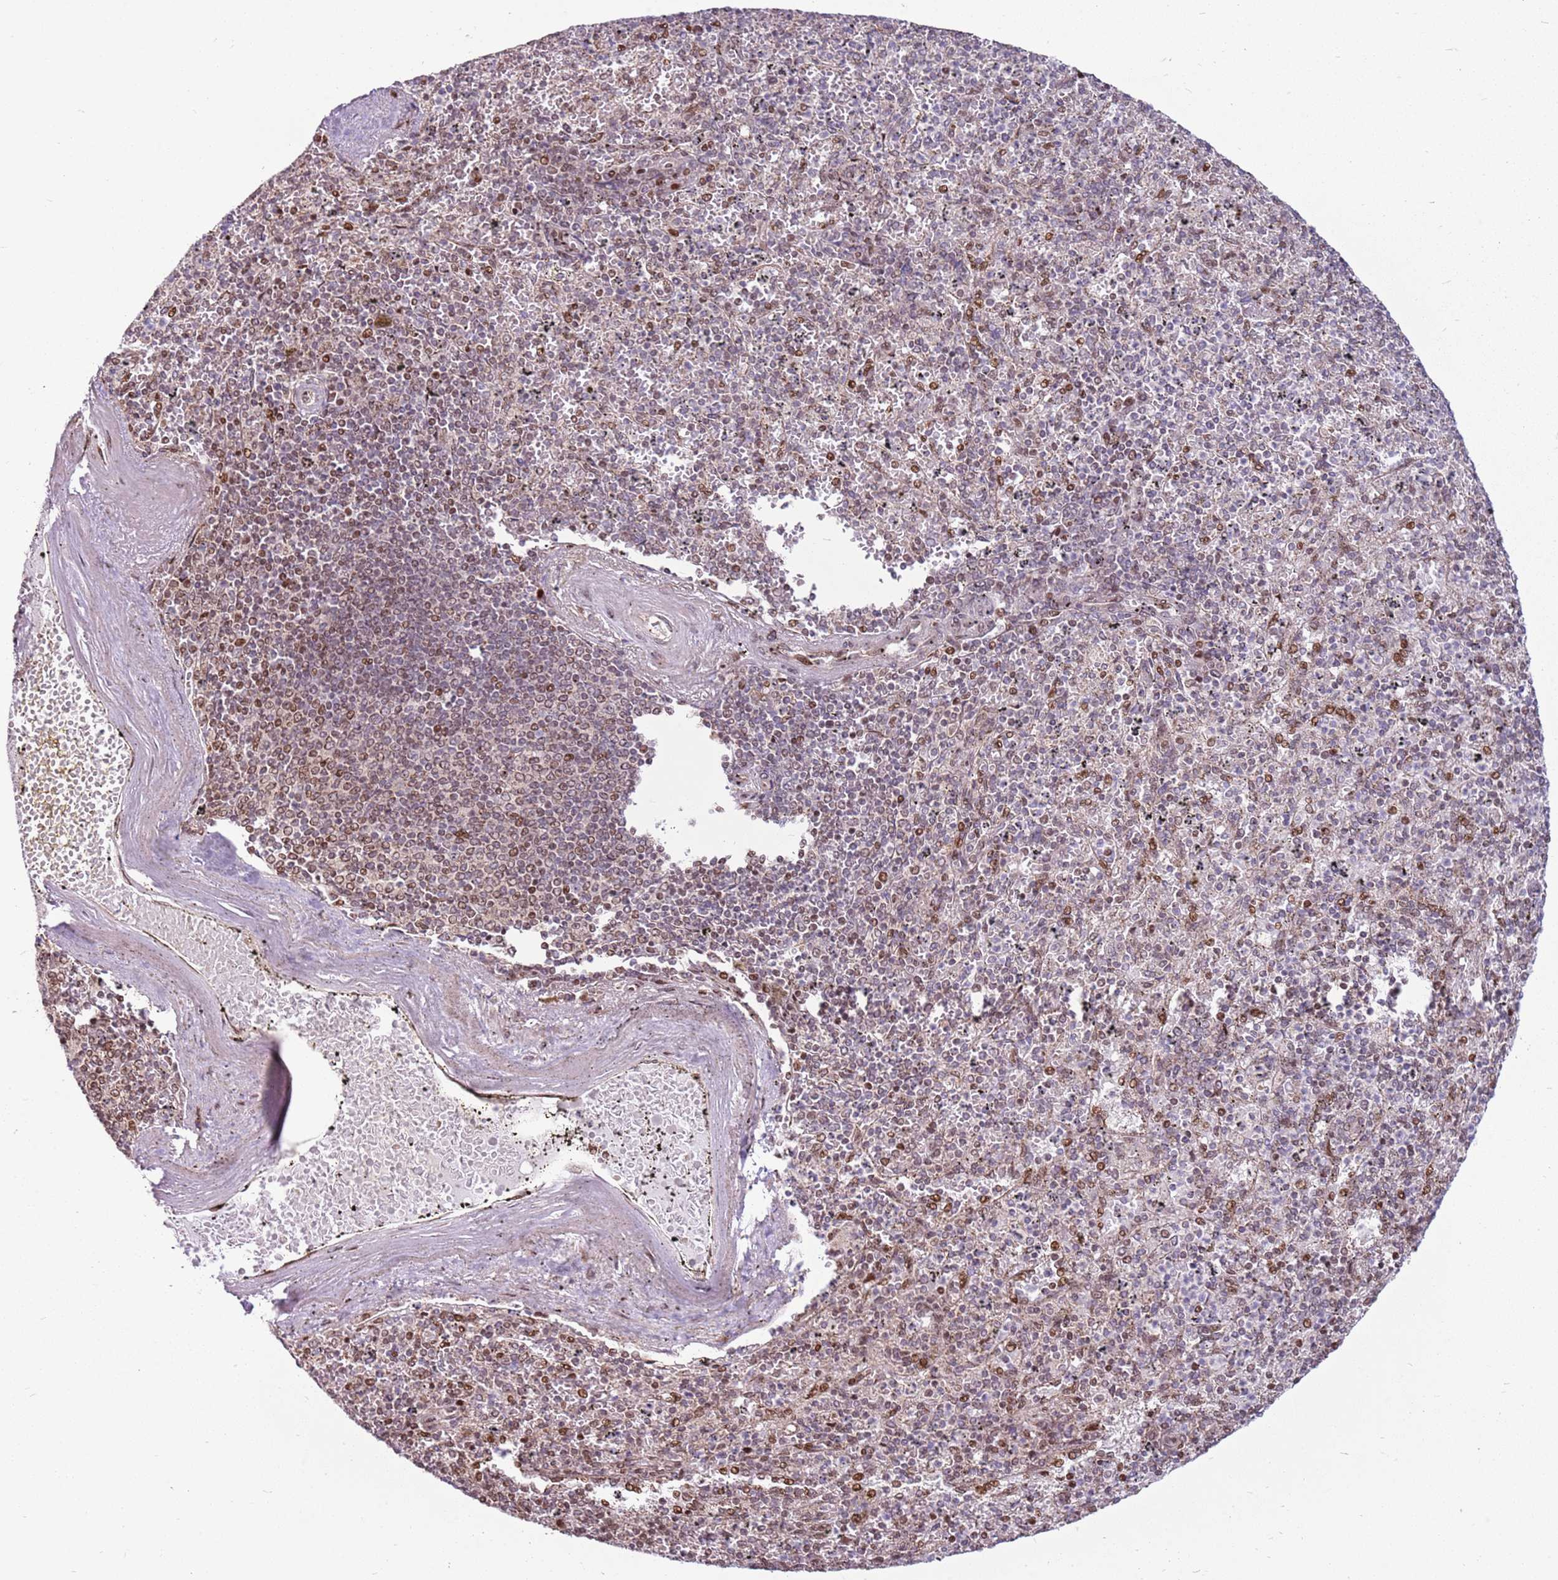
{"staining": {"intensity": "moderate", "quantity": "<25%", "location": "nuclear"}, "tissue": "spleen", "cell_type": "Cells in red pulp", "image_type": "normal", "snomed": [{"axis": "morphology", "description": "Normal tissue, NOS"}, {"axis": "topography", "description": "Spleen"}], "caption": "Moderate nuclear staining for a protein is seen in approximately <25% of cells in red pulp of unremarkable spleen using immunohistochemistry (IHC).", "gene": "PCTP", "patient": {"sex": "male", "age": 82}}